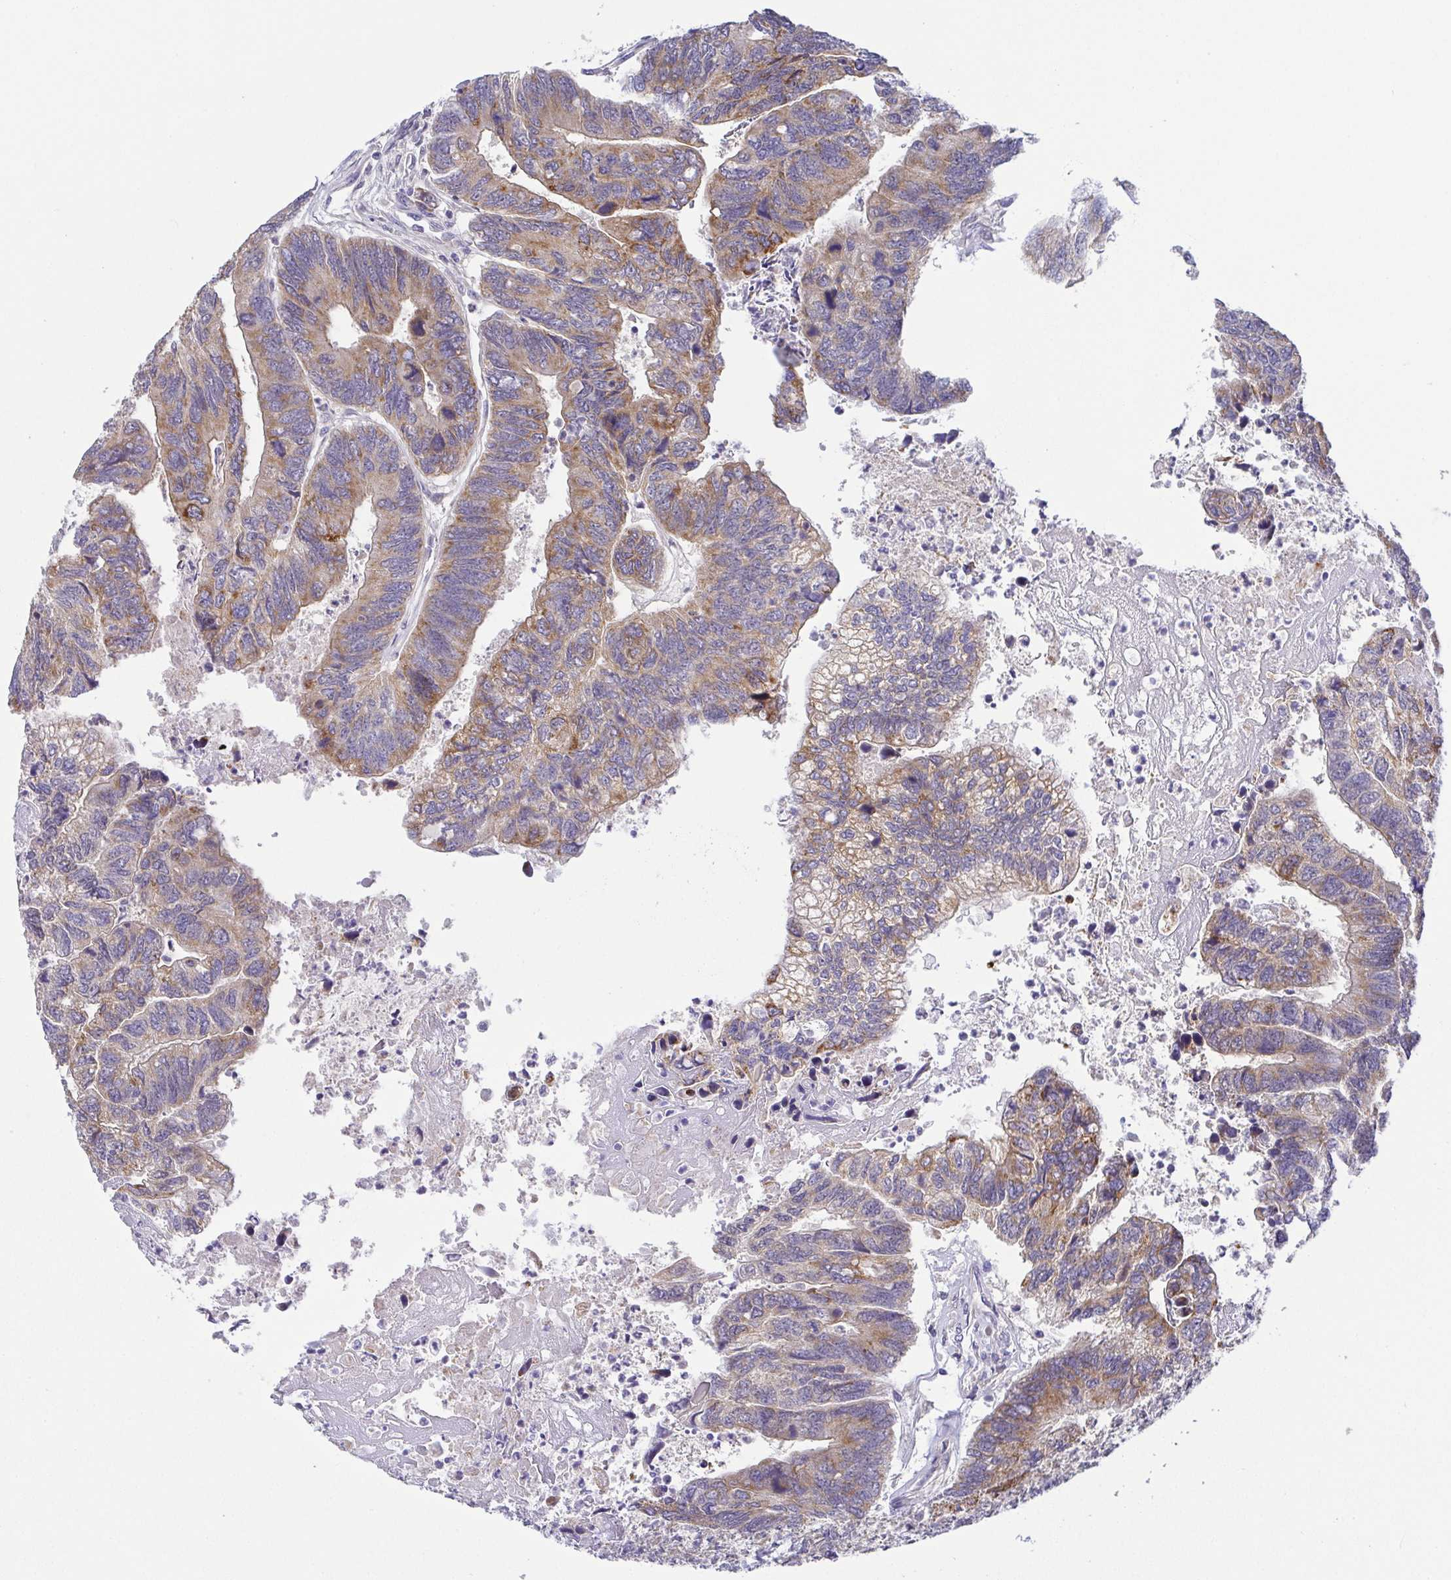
{"staining": {"intensity": "moderate", "quantity": "25%-75%", "location": "cytoplasmic/membranous"}, "tissue": "colorectal cancer", "cell_type": "Tumor cells", "image_type": "cancer", "snomed": [{"axis": "morphology", "description": "Adenocarcinoma, NOS"}, {"axis": "topography", "description": "Colon"}], "caption": "Protein staining of colorectal cancer (adenocarcinoma) tissue demonstrates moderate cytoplasmic/membranous staining in about 25%-75% of tumor cells. The staining was performed using DAB (3,3'-diaminobenzidine) to visualize the protein expression in brown, while the nuclei were stained in blue with hematoxylin (Magnification: 20x).", "gene": "BCL2L1", "patient": {"sex": "female", "age": 67}}